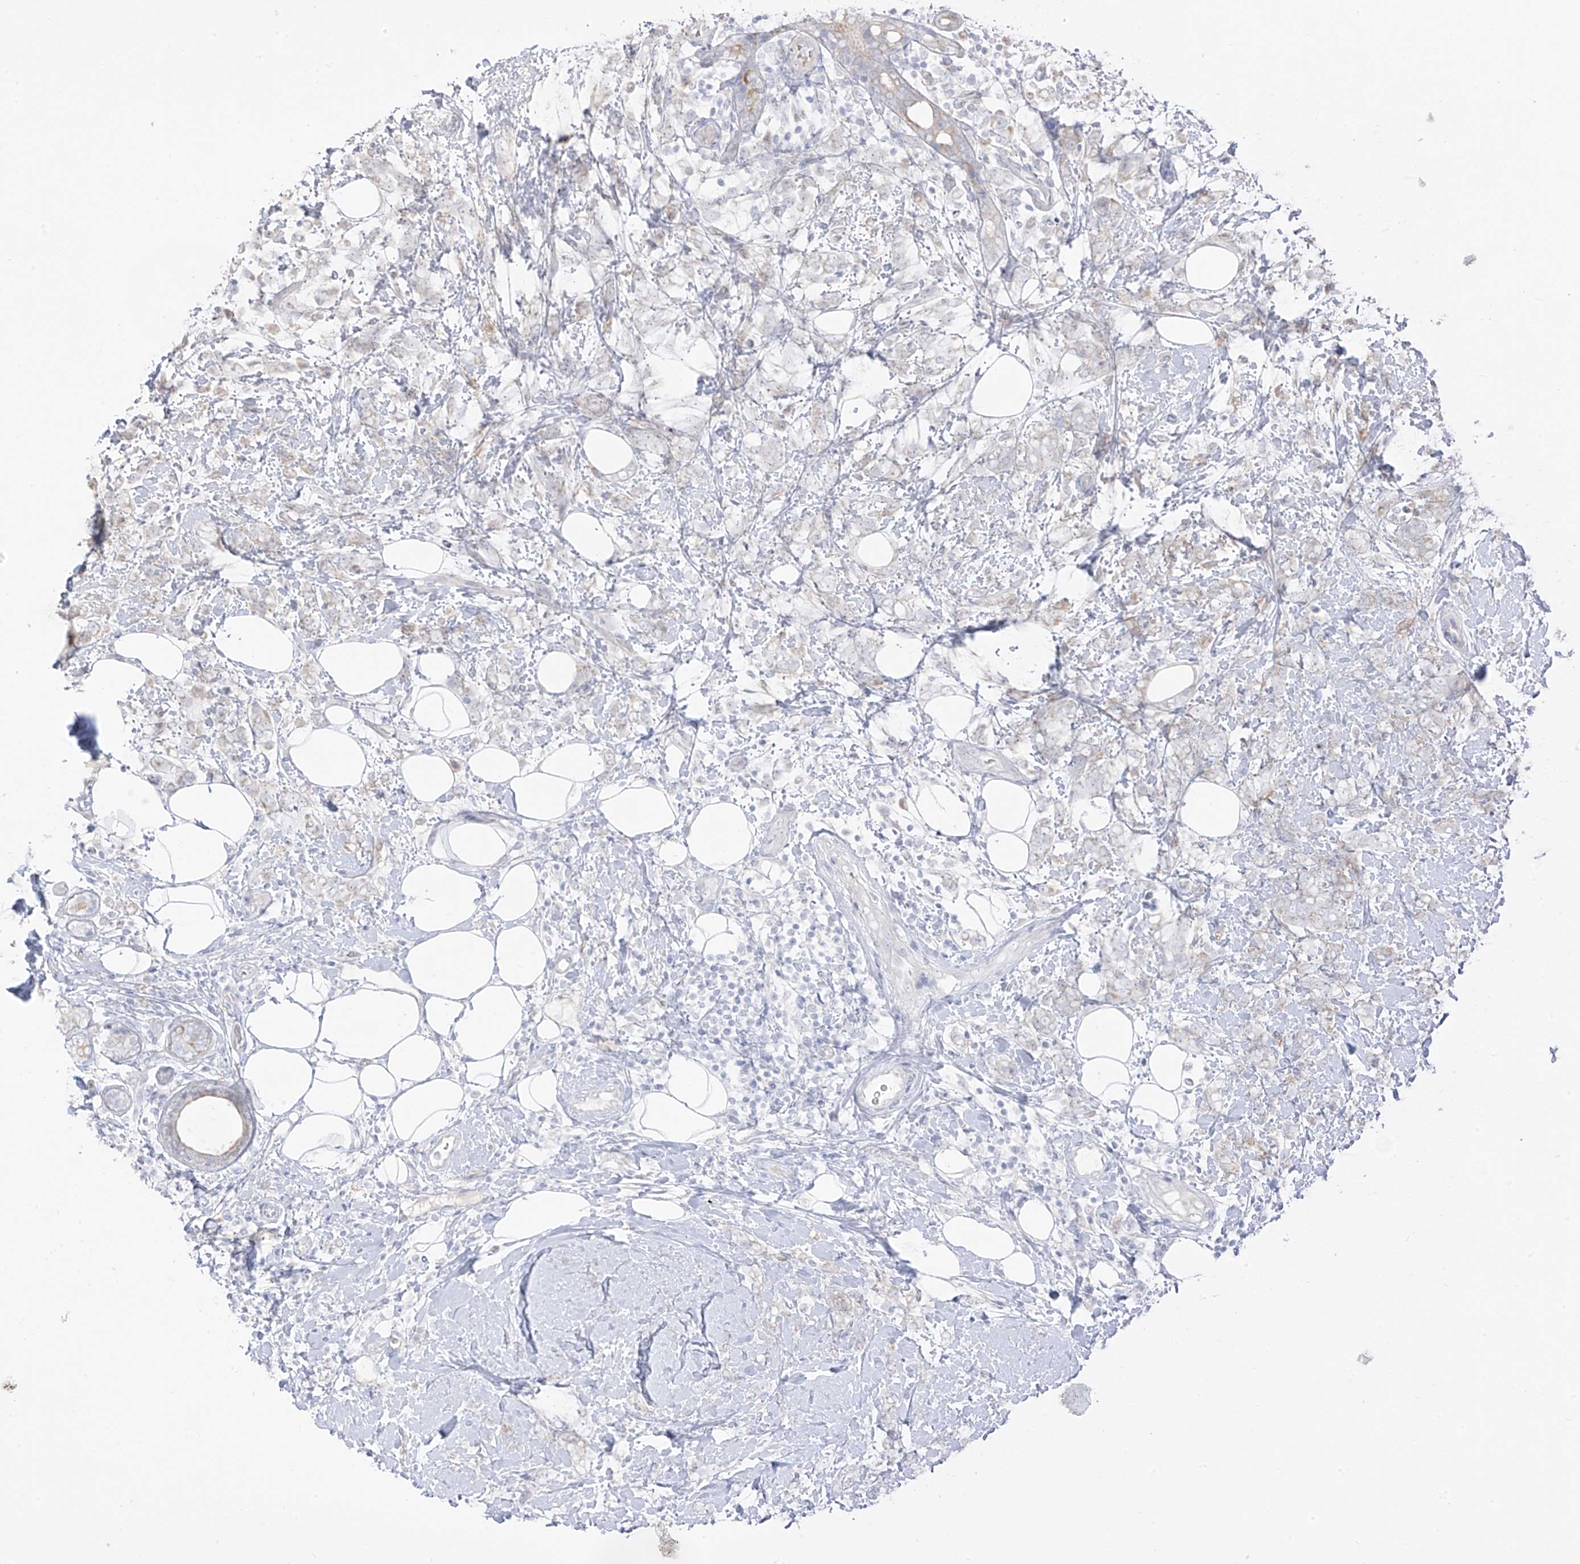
{"staining": {"intensity": "negative", "quantity": "none", "location": "none"}, "tissue": "breast cancer", "cell_type": "Tumor cells", "image_type": "cancer", "snomed": [{"axis": "morphology", "description": "Lobular carcinoma"}, {"axis": "topography", "description": "Breast"}], "caption": "Protein analysis of breast lobular carcinoma exhibits no significant positivity in tumor cells.", "gene": "DCDC2", "patient": {"sex": "female", "age": 58}}